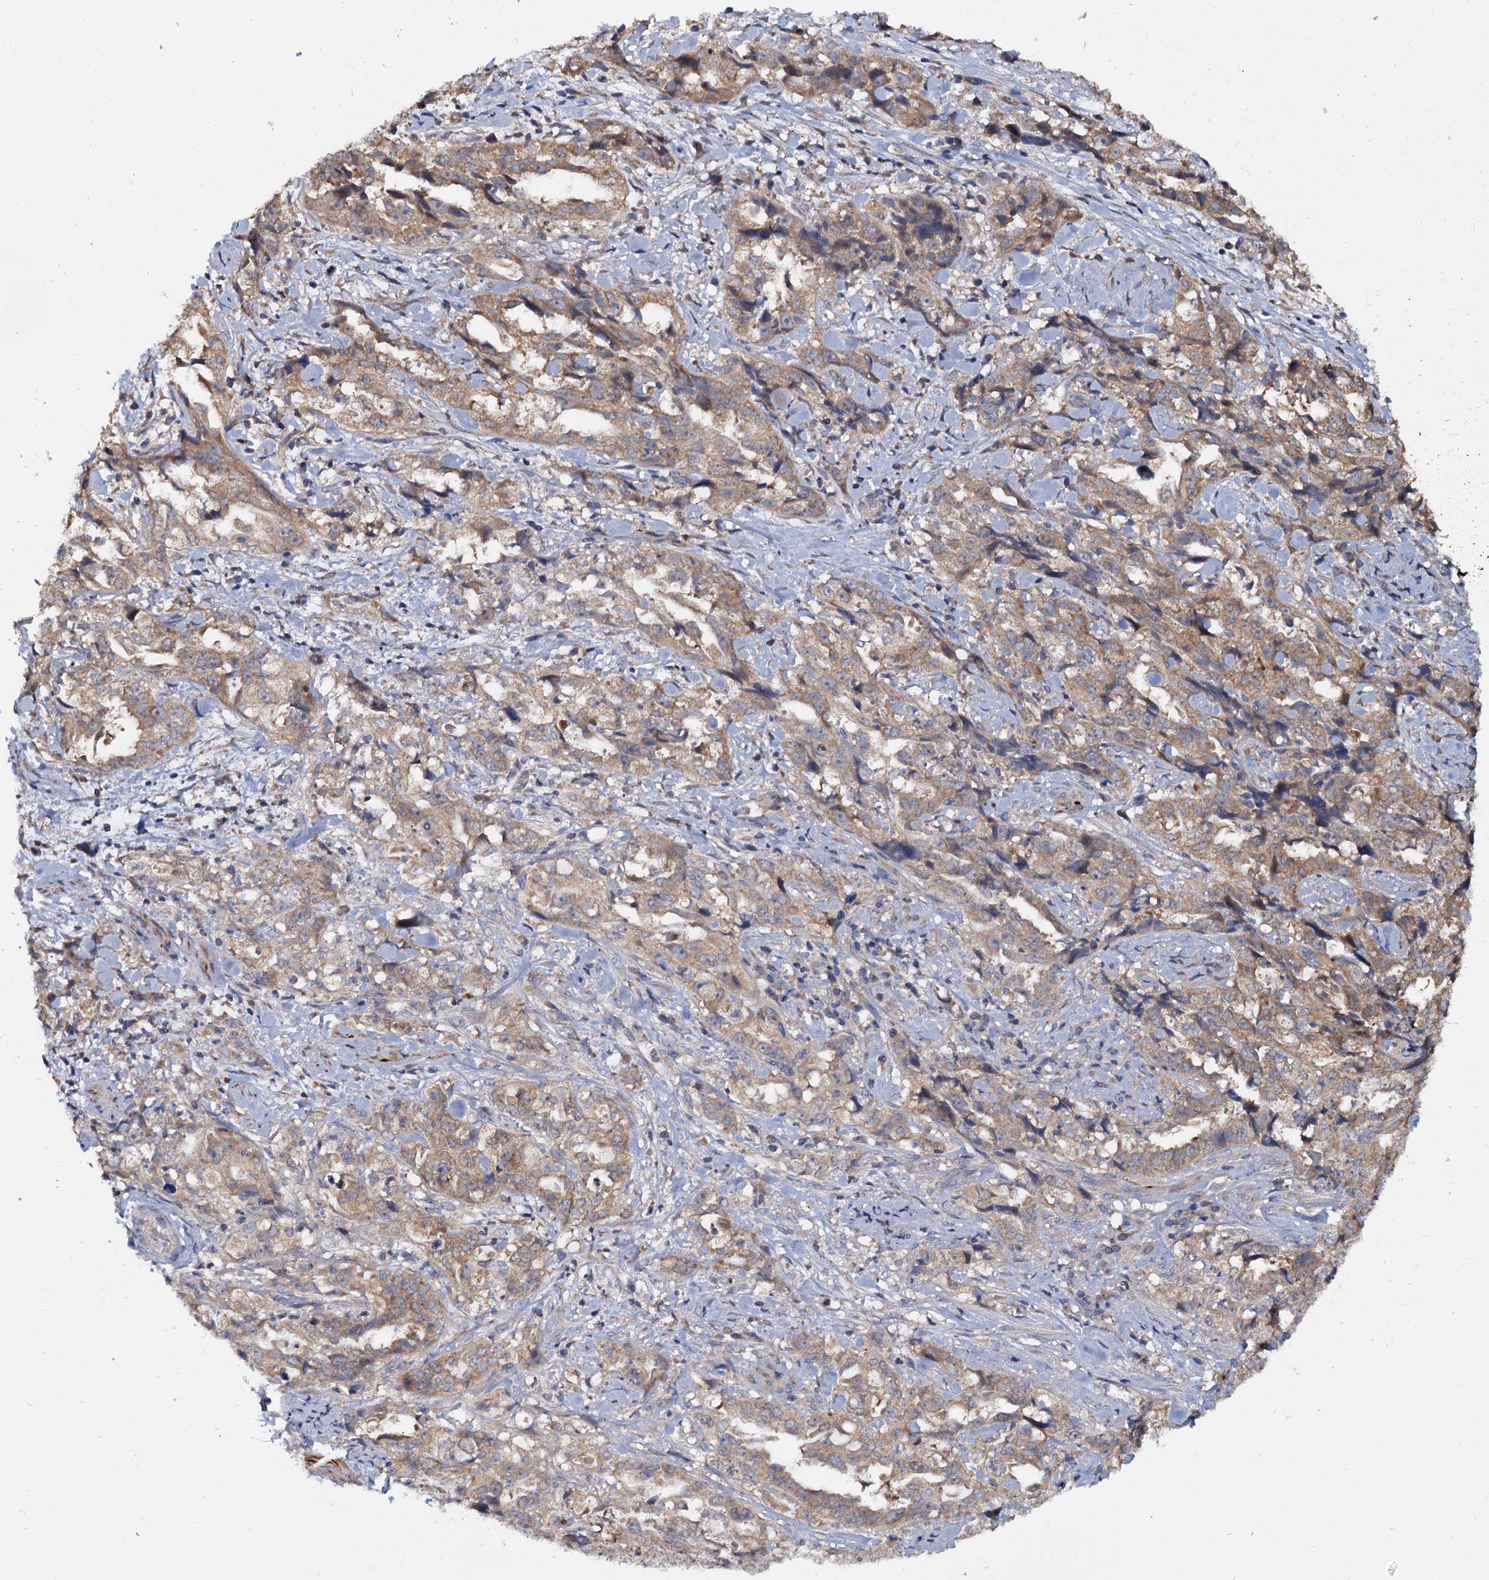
{"staining": {"intensity": "moderate", "quantity": ">75%", "location": "cytoplasmic/membranous"}, "tissue": "endometrial cancer", "cell_type": "Tumor cells", "image_type": "cancer", "snomed": [{"axis": "morphology", "description": "Adenocarcinoma, NOS"}, {"axis": "topography", "description": "Endometrium"}], "caption": "Brown immunohistochemical staining in endometrial cancer exhibits moderate cytoplasmic/membranous staining in about >75% of tumor cells.", "gene": "CEP192", "patient": {"sex": "female", "age": 65}}